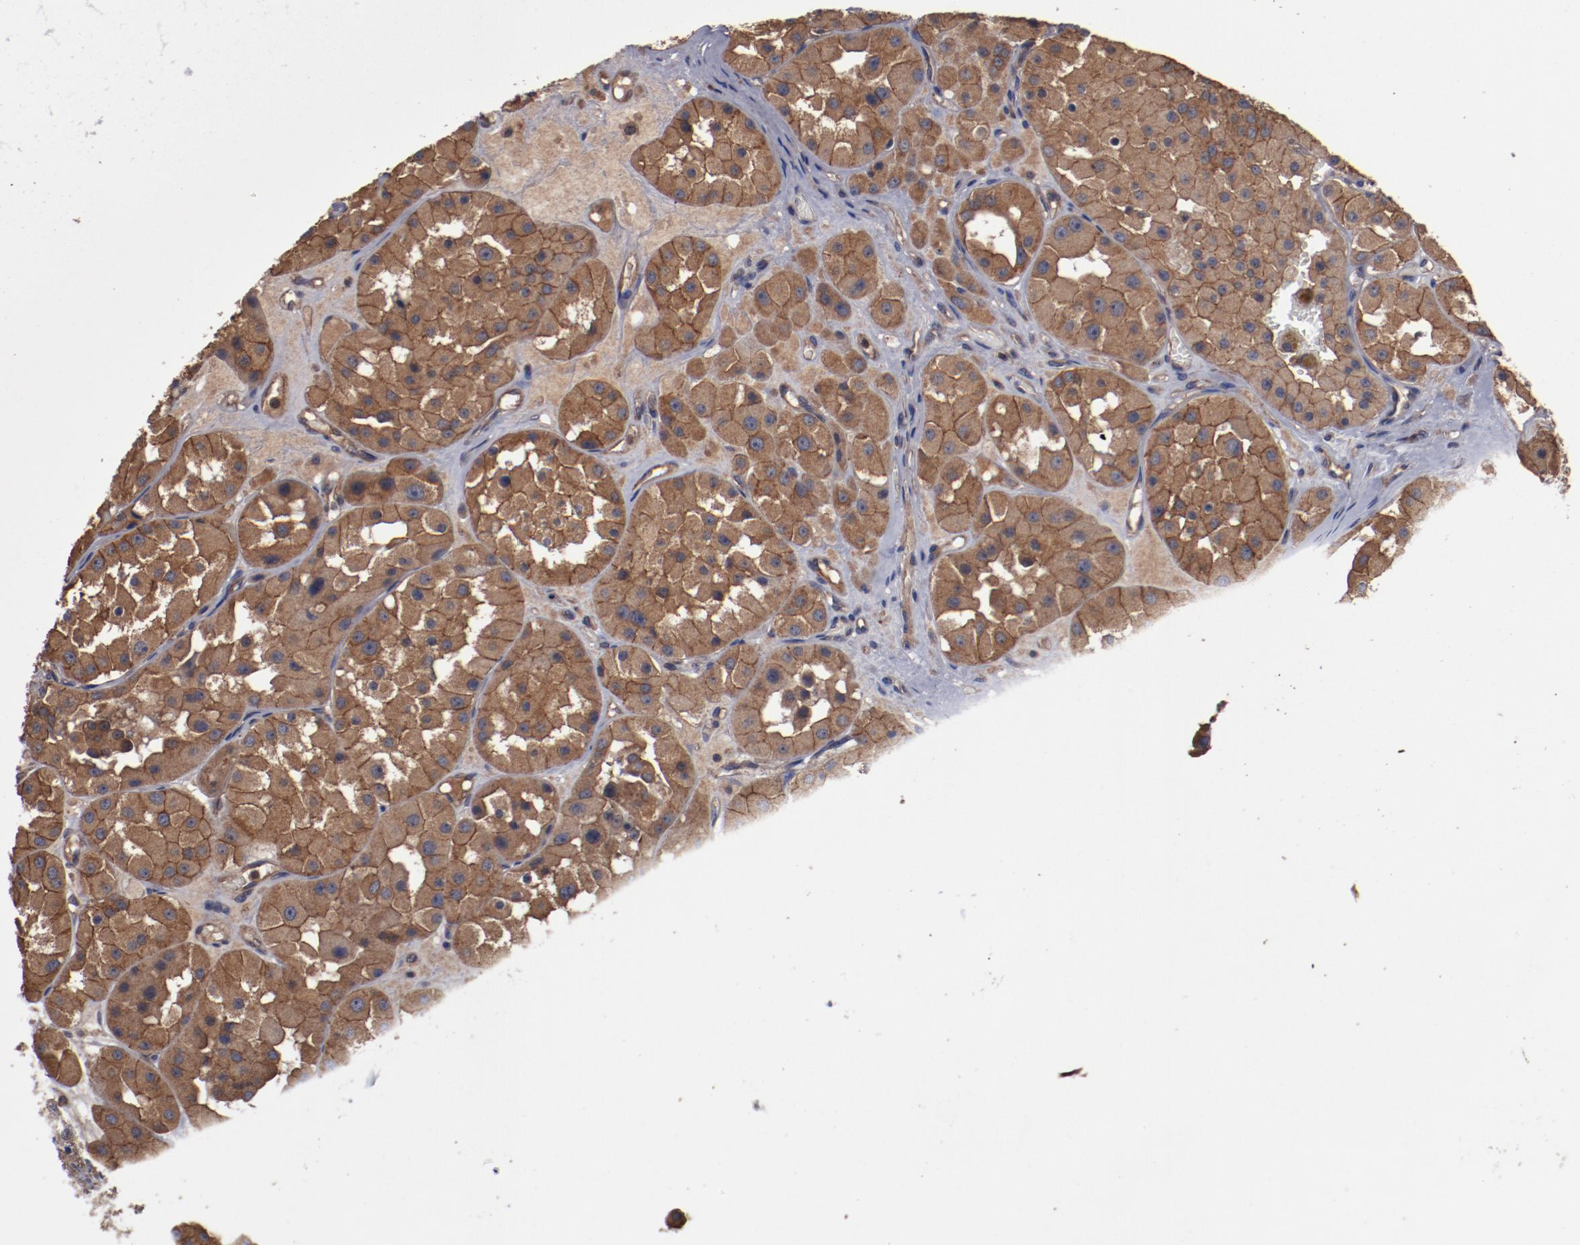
{"staining": {"intensity": "moderate", "quantity": ">75%", "location": "cytoplasmic/membranous"}, "tissue": "renal cancer", "cell_type": "Tumor cells", "image_type": "cancer", "snomed": [{"axis": "morphology", "description": "Adenocarcinoma, uncertain malignant potential"}, {"axis": "topography", "description": "Kidney"}], "caption": "The histopathology image demonstrates a brown stain indicating the presence of a protein in the cytoplasmic/membranous of tumor cells in renal adenocarcinoma,  uncertain malignant potential. (IHC, brightfield microscopy, high magnification).", "gene": "DNAAF2", "patient": {"sex": "male", "age": 63}}